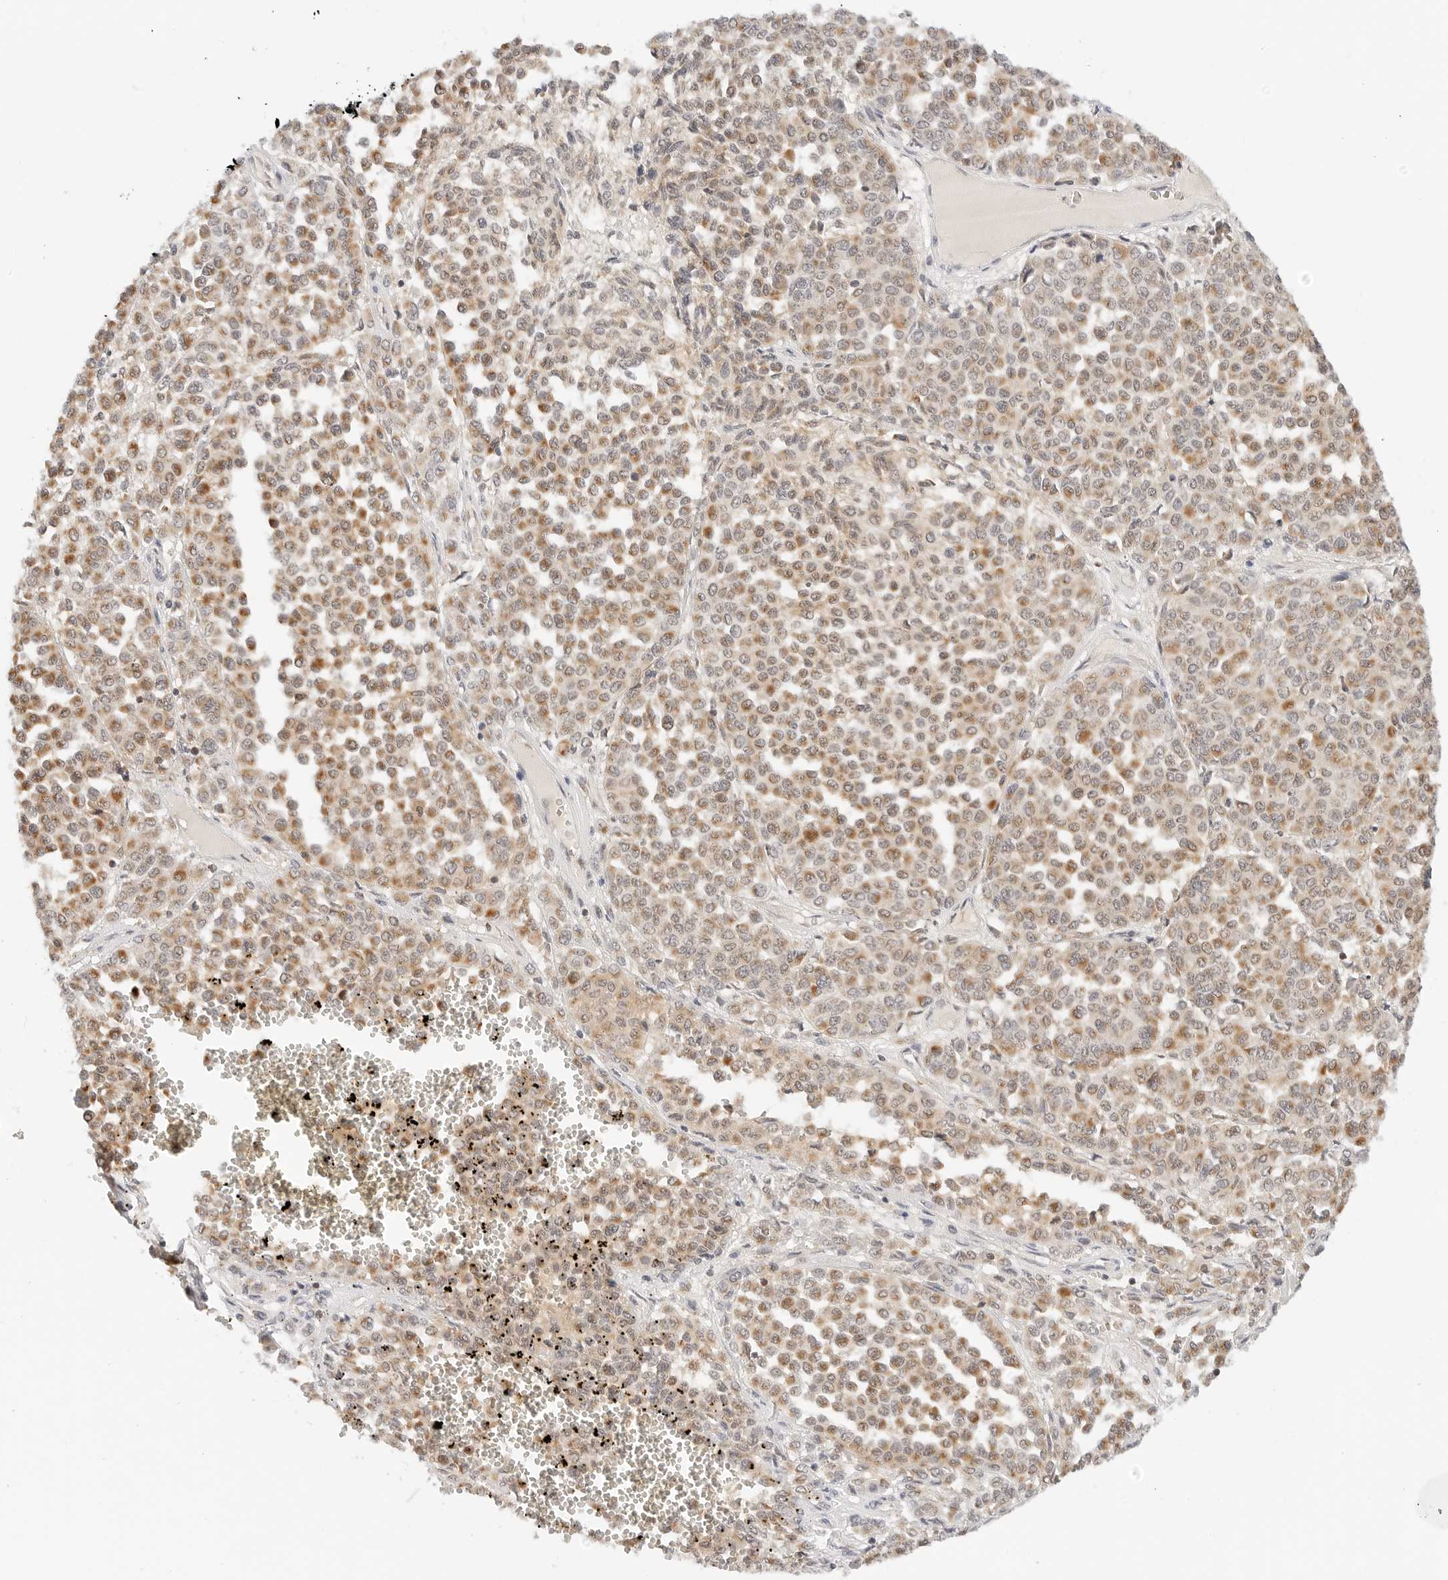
{"staining": {"intensity": "moderate", "quantity": ">75%", "location": "cytoplasmic/membranous"}, "tissue": "melanoma", "cell_type": "Tumor cells", "image_type": "cancer", "snomed": [{"axis": "morphology", "description": "Malignant melanoma, Metastatic site"}, {"axis": "topography", "description": "Pancreas"}], "caption": "Approximately >75% of tumor cells in malignant melanoma (metastatic site) display moderate cytoplasmic/membranous protein expression as visualized by brown immunohistochemical staining.", "gene": "ATL1", "patient": {"sex": "female", "age": 30}}